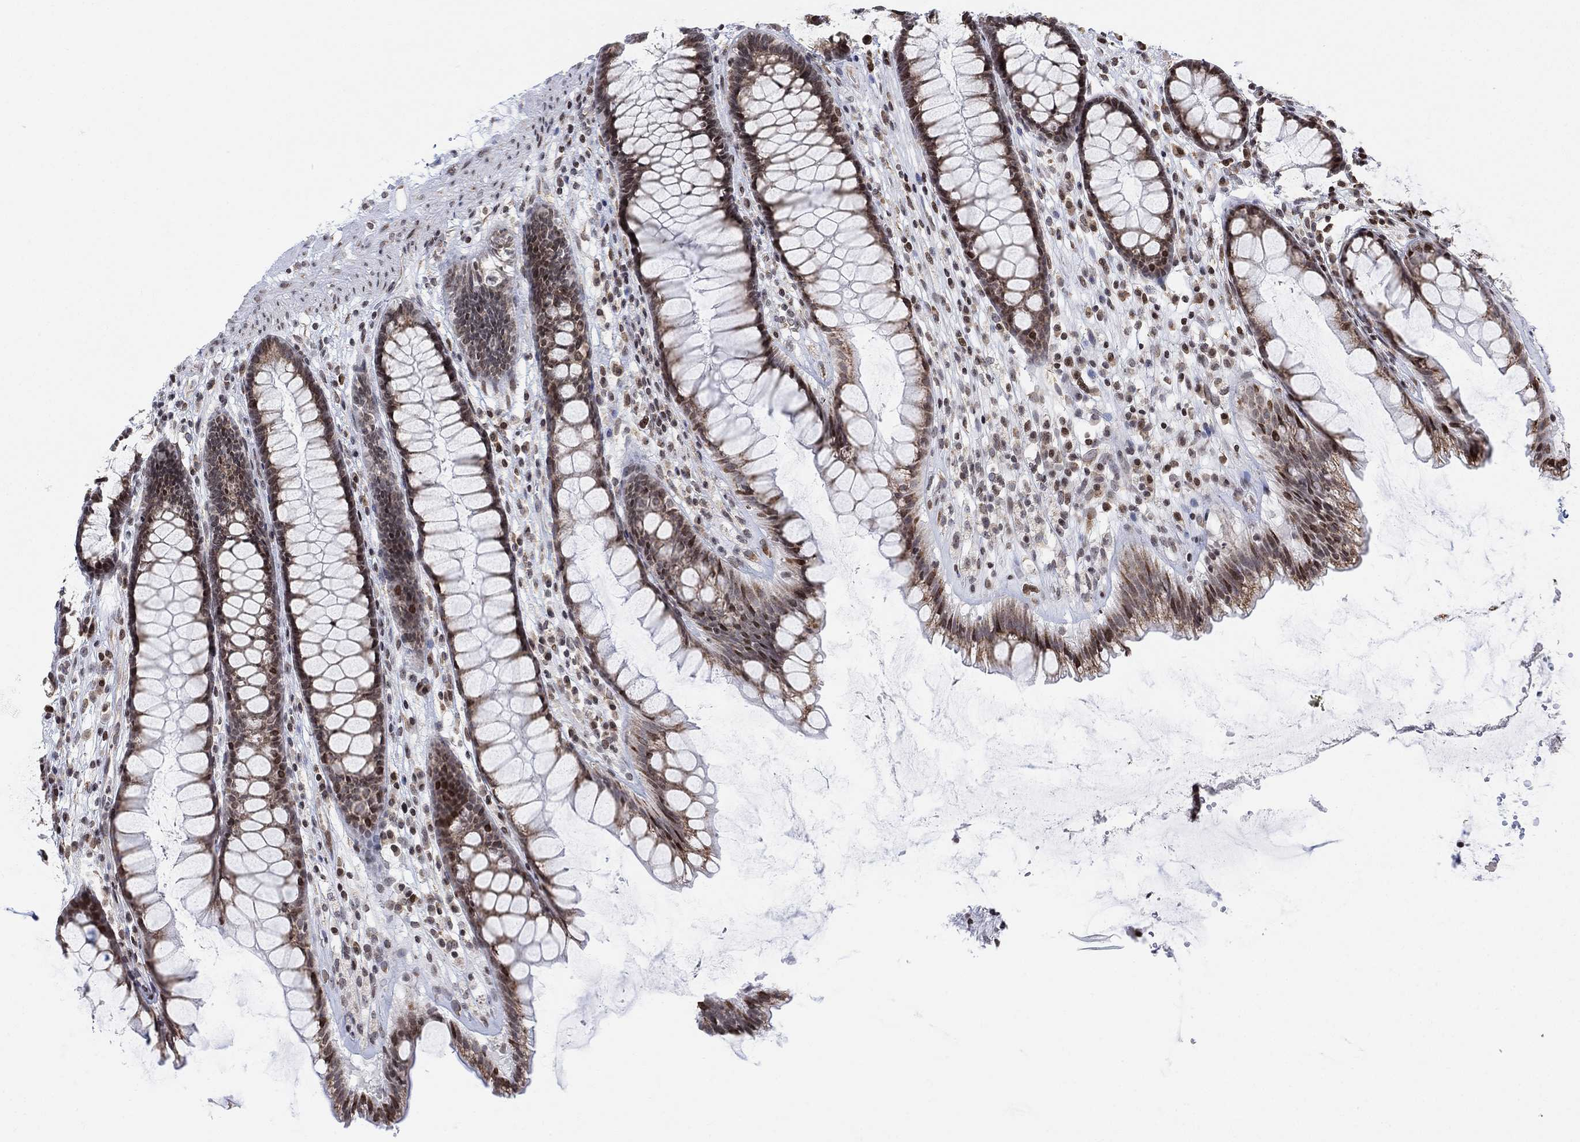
{"staining": {"intensity": "moderate", "quantity": "25%-75%", "location": "cytoplasmic/membranous,nuclear"}, "tissue": "rectum", "cell_type": "Glandular cells", "image_type": "normal", "snomed": [{"axis": "morphology", "description": "Normal tissue, NOS"}, {"axis": "topography", "description": "Rectum"}], "caption": "Approximately 25%-75% of glandular cells in unremarkable rectum demonstrate moderate cytoplasmic/membranous,nuclear protein positivity as visualized by brown immunohistochemical staining.", "gene": "ABHD14A", "patient": {"sex": "male", "age": 72}}